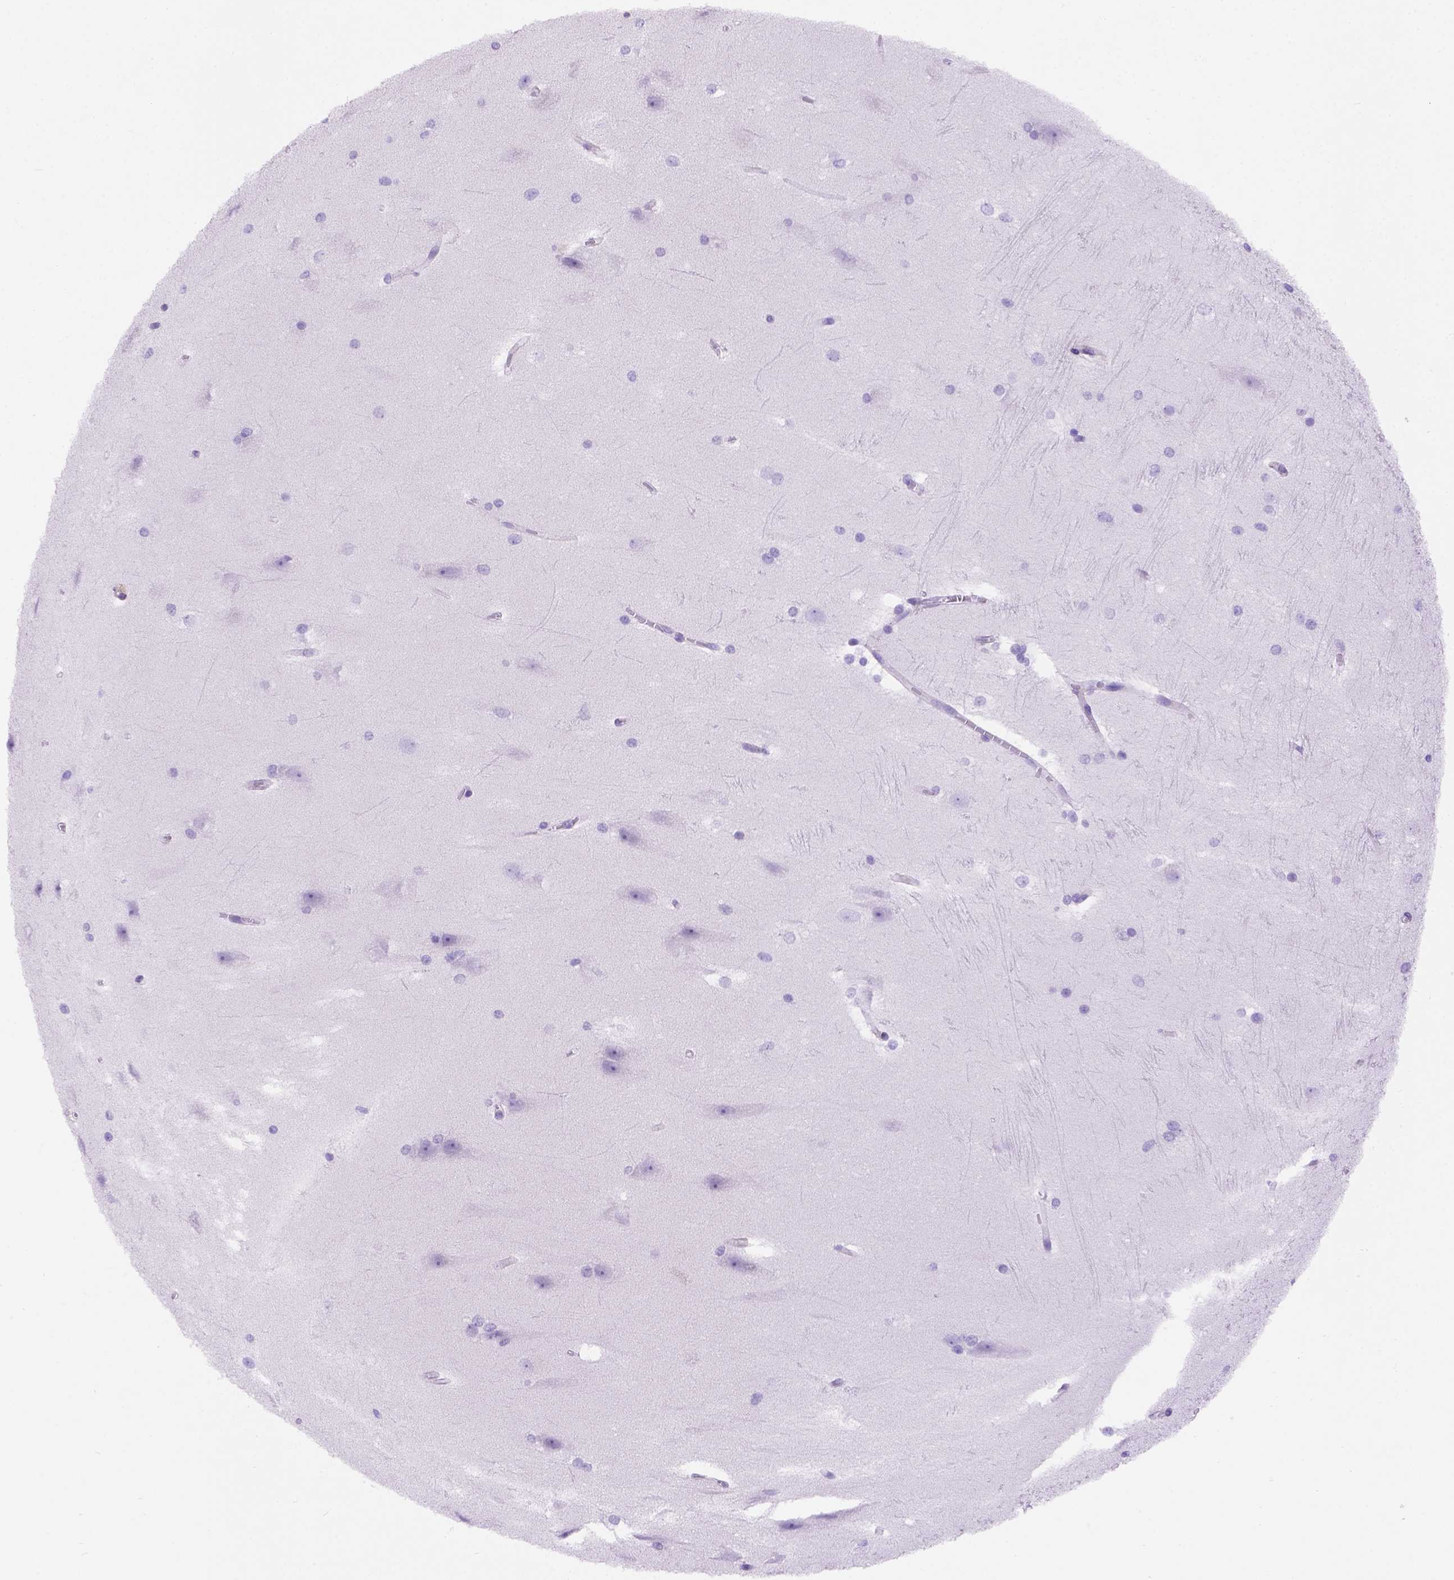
{"staining": {"intensity": "negative", "quantity": "none", "location": "none"}, "tissue": "hippocampus", "cell_type": "Glial cells", "image_type": "normal", "snomed": [{"axis": "morphology", "description": "Normal tissue, NOS"}, {"axis": "topography", "description": "Cerebral cortex"}, {"axis": "topography", "description": "Hippocampus"}], "caption": "Immunohistochemistry (IHC) of unremarkable human hippocampus shows no positivity in glial cells.", "gene": "FAM81B", "patient": {"sex": "female", "age": 19}}